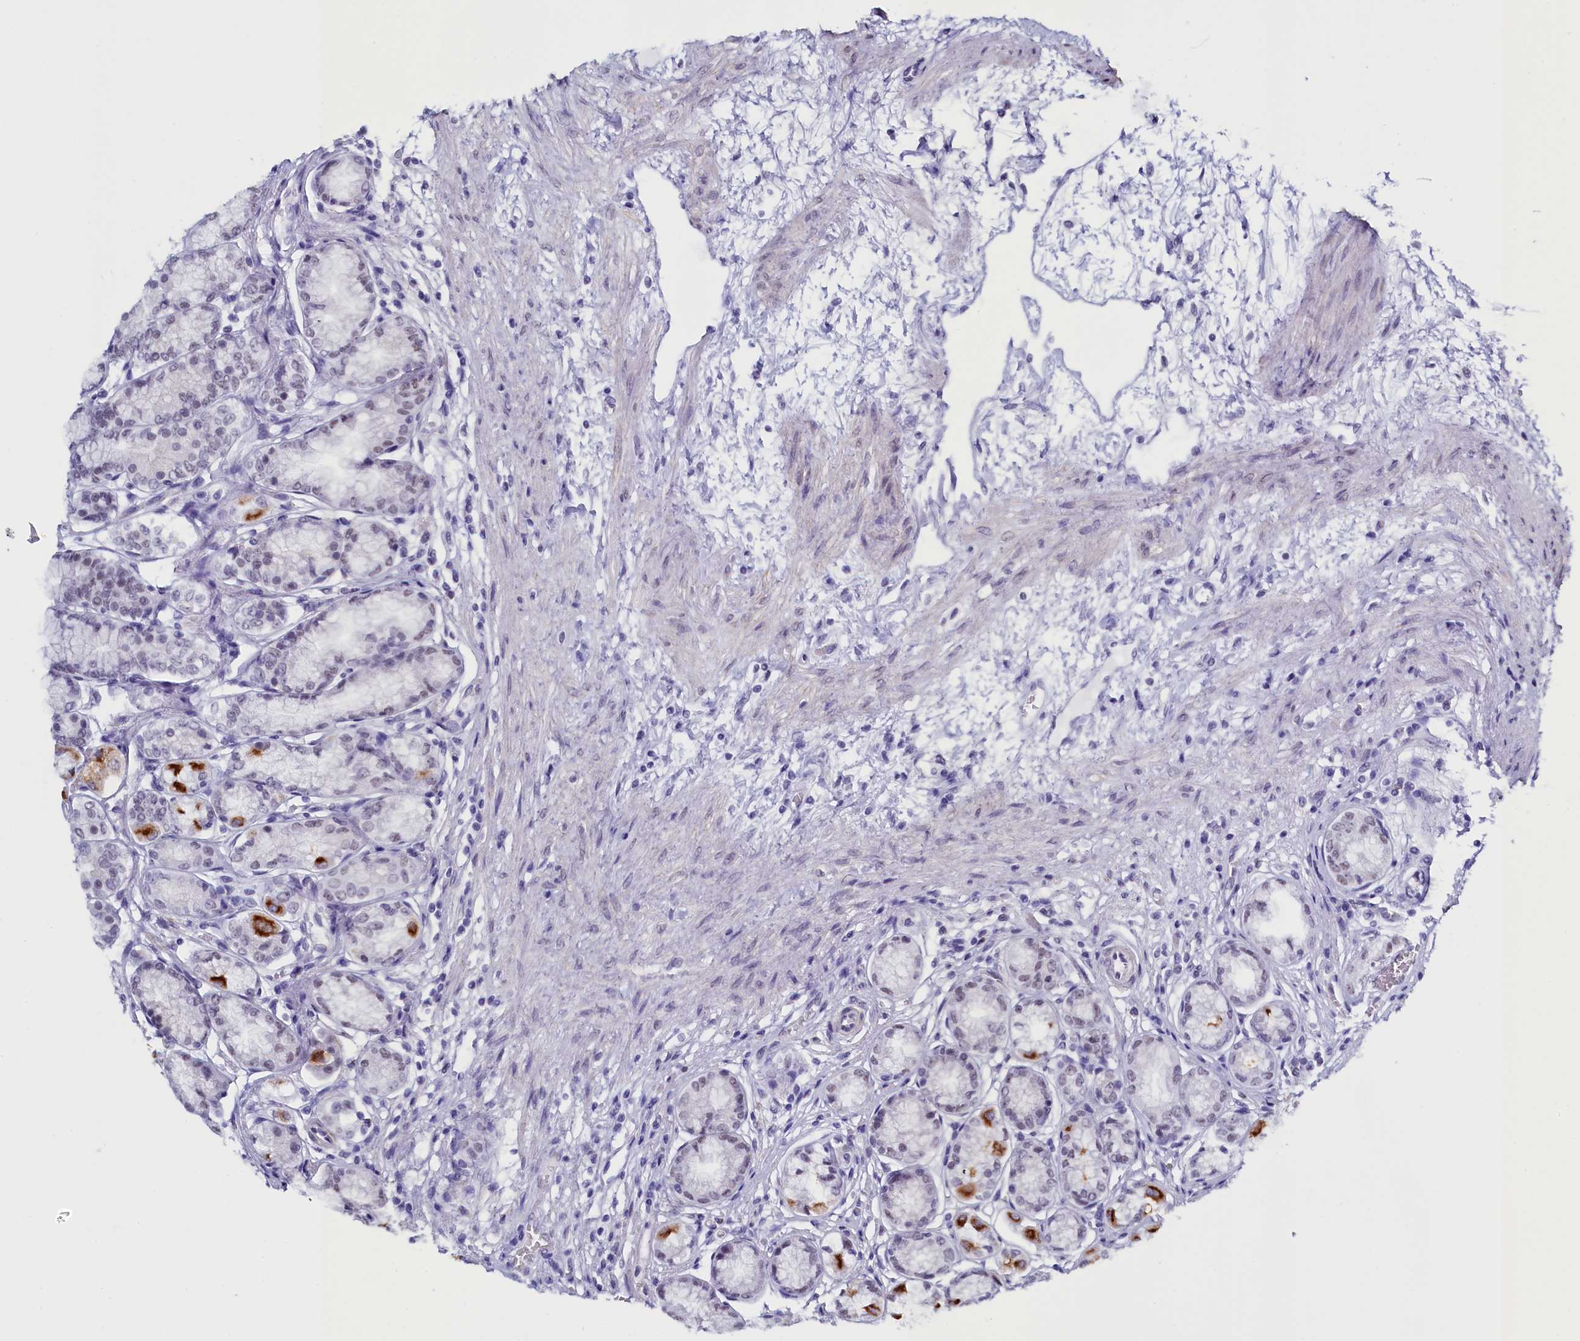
{"staining": {"intensity": "moderate", "quantity": "25%-75%", "location": "cytoplasmic/membranous,nuclear"}, "tissue": "stomach", "cell_type": "Glandular cells", "image_type": "normal", "snomed": [{"axis": "morphology", "description": "Normal tissue, NOS"}, {"axis": "morphology", "description": "Adenocarcinoma, NOS"}, {"axis": "morphology", "description": "Adenocarcinoma, High grade"}, {"axis": "topography", "description": "Stomach, upper"}, {"axis": "topography", "description": "Stomach"}], "caption": "Human stomach stained for a protein (brown) displays moderate cytoplasmic/membranous,nuclear positive staining in approximately 25%-75% of glandular cells.", "gene": "CD2BP2", "patient": {"sex": "female", "age": 65}}